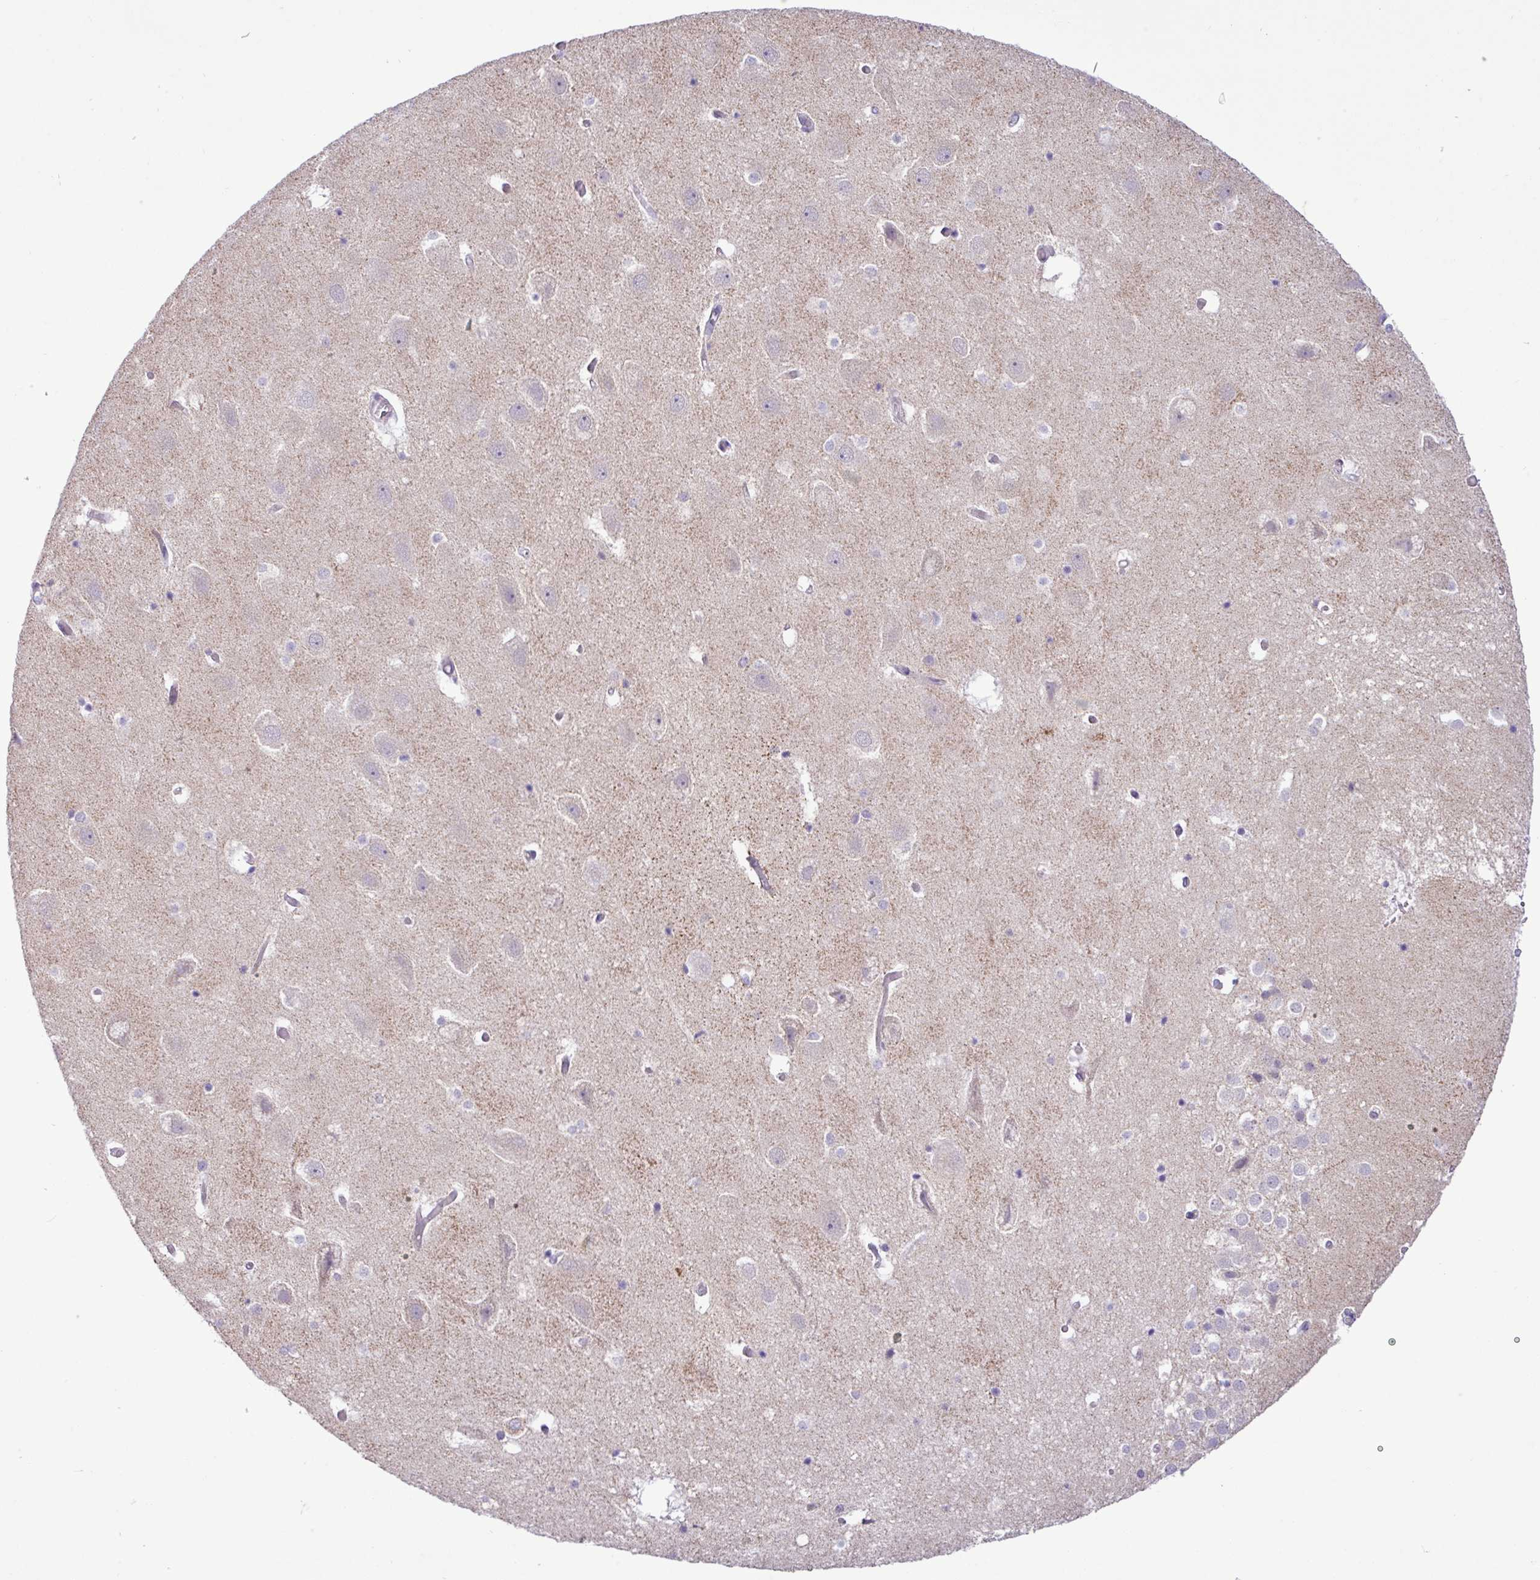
{"staining": {"intensity": "negative", "quantity": "none", "location": "none"}, "tissue": "hippocampus", "cell_type": "Glial cells", "image_type": "normal", "snomed": [{"axis": "morphology", "description": "Normal tissue, NOS"}, {"axis": "topography", "description": "Hippocampus"}], "caption": "Glial cells are negative for protein expression in benign human hippocampus. (DAB (3,3'-diaminobenzidine) IHC with hematoxylin counter stain).", "gene": "SGPP1", "patient": {"sex": "female", "age": 52}}